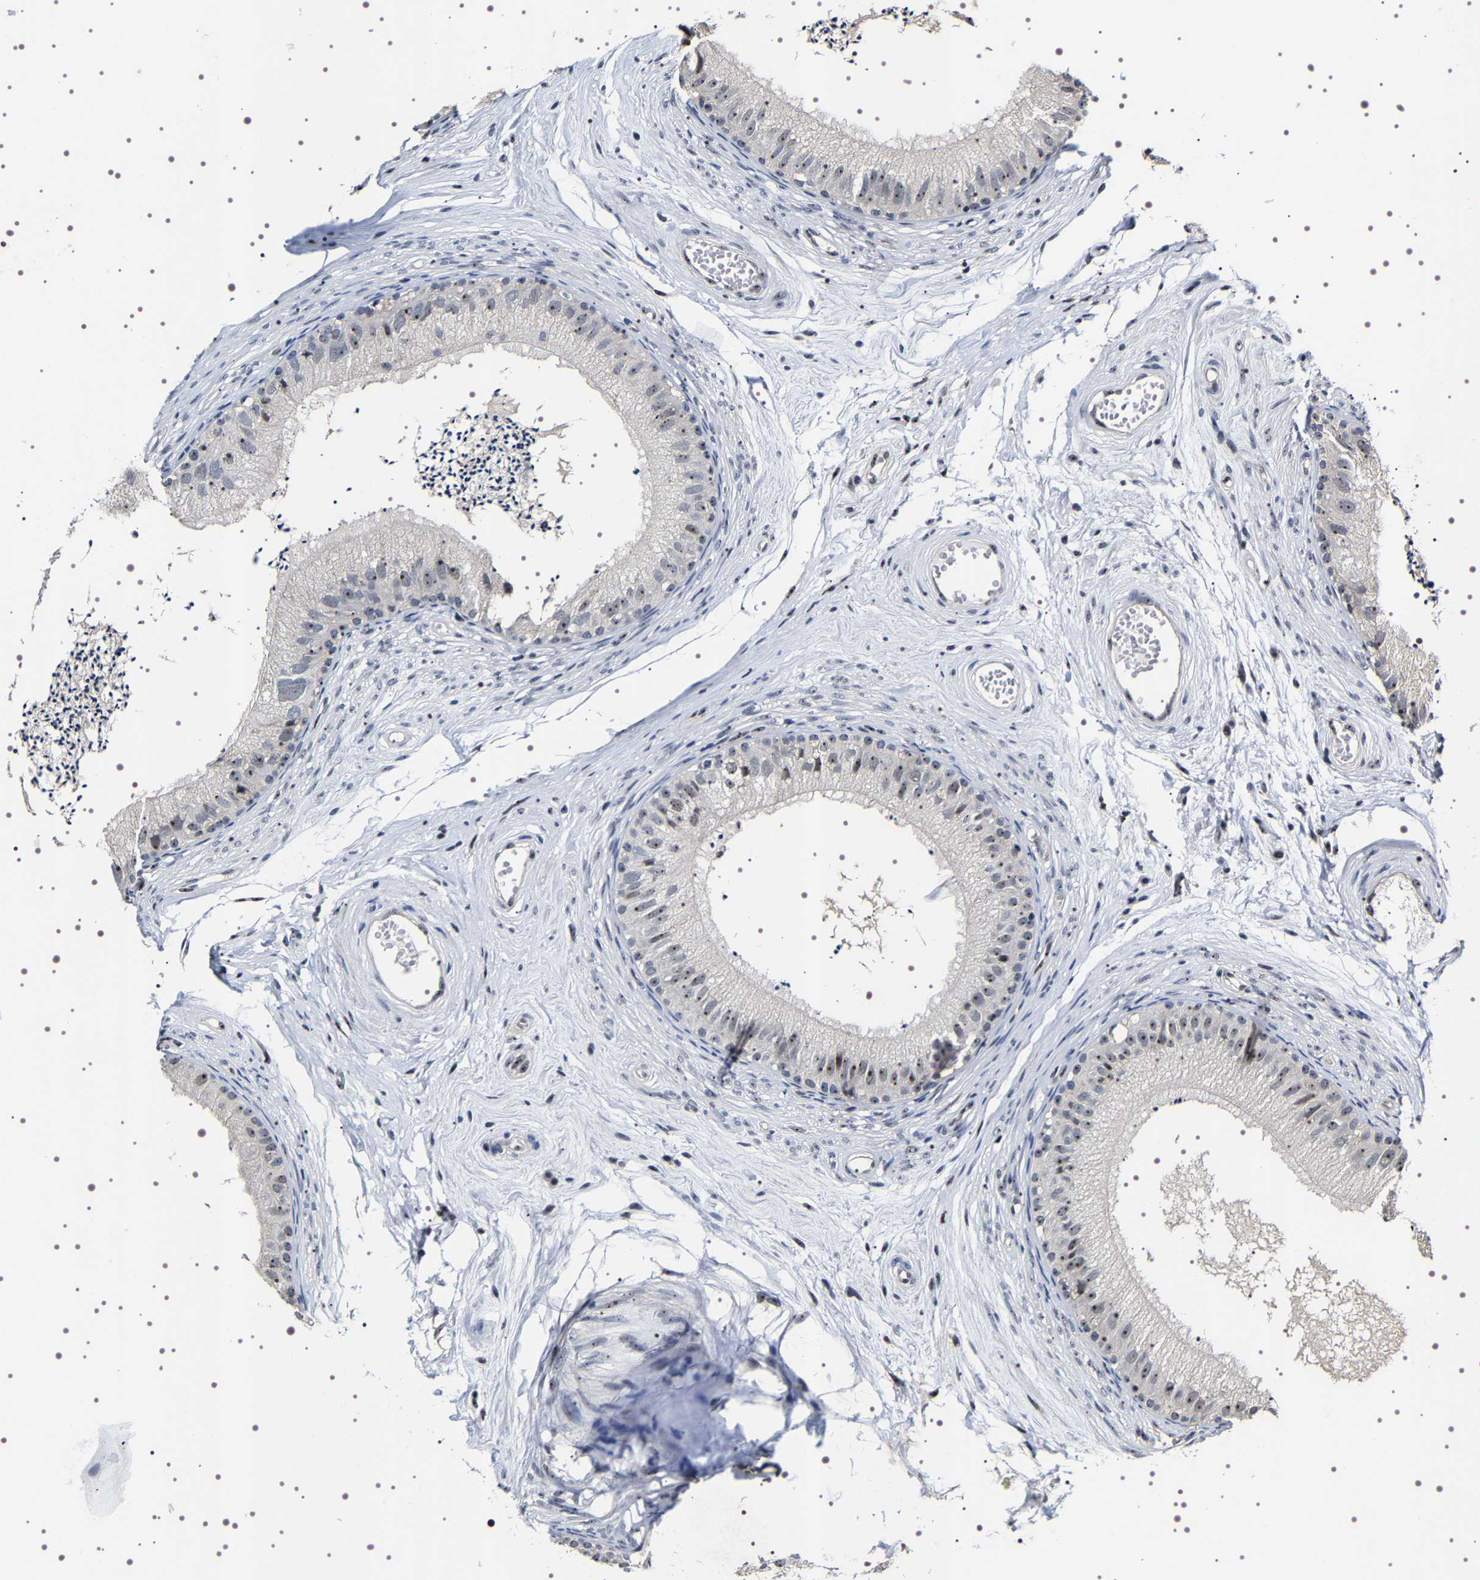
{"staining": {"intensity": "moderate", "quantity": "25%-75%", "location": "nuclear"}, "tissue": "epididymis", "cell_type": "Glandular cells", "image_type": "normal", "snomed": [{"axis": "morphology", "description": "Normal tissue, NOS"}, {"axis": "topography", "description": "Epididymis"}], "caption": "Glandular cells reveal medium levels of moderate nuclear staining in approximately 25%-75% of cells in benign epididymis. (Stains: DAB in brown, nuclei in blue, Microscopy: brightfield microscopy at high magnification).", "gene": "GNL3", "patient": {"sex": "male", "age": 56}}